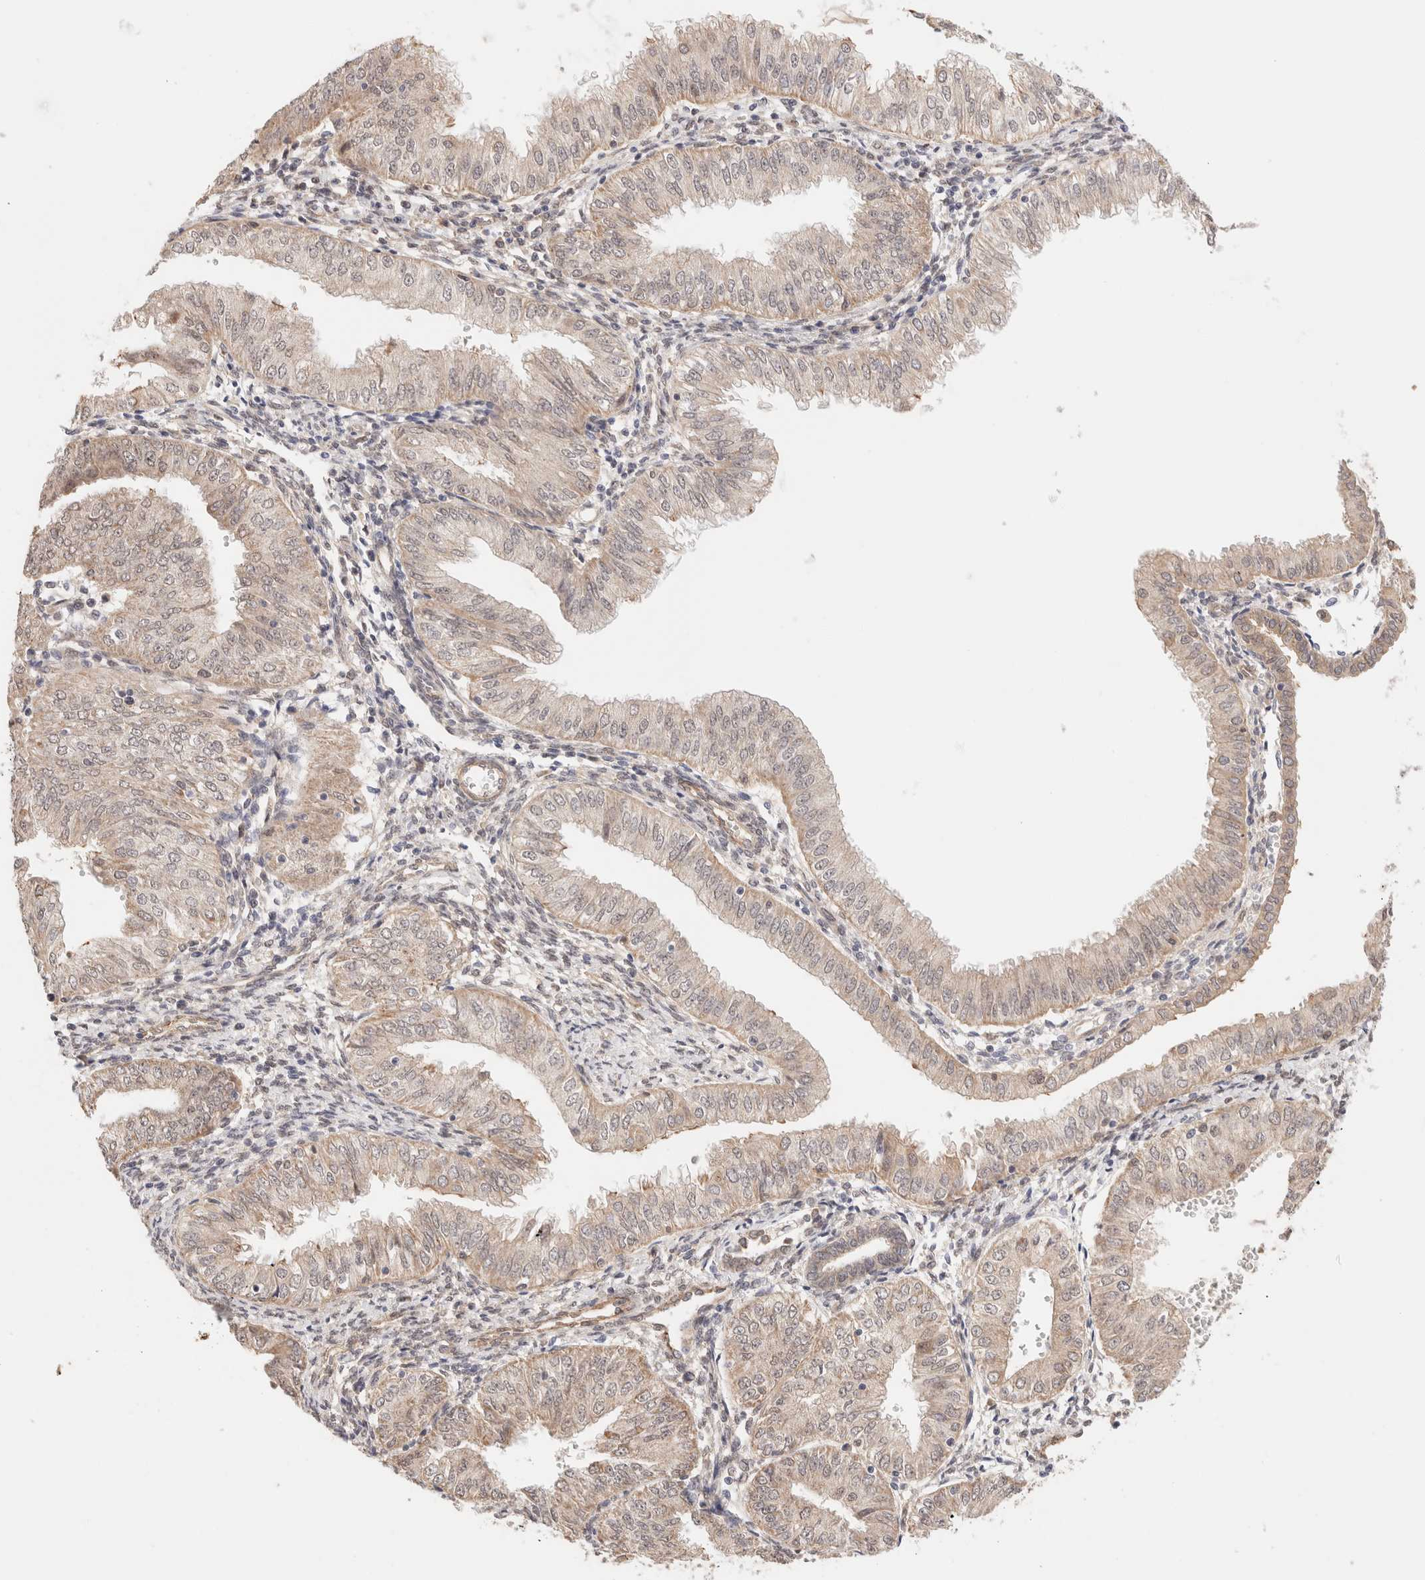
{"staining": {"intensity": "weak", "quantity": ">75%", "location": "cytoplasmic/membranous,nuclear"}, "tissue": "endometrial cancer", "cell_type": "Tumor cells", "image_type": "cancer", "snomed": [{"axis": "morphology", "description": "Normal tissue, NOS"}, {"axis": "morphology", "description": "Adenocarcinoma, NOS"}, {"axis": "topography", "description": "Endometrium"}], "caption": "Protein analysis of adenocarcinoma (endometrial) tissue displays weak cytoplasmic/membranous and nuclear positivity in approximately >75% of tumor cells.", "gene": "BRPF3", "patient": {"sex": "female", "age": 53}}